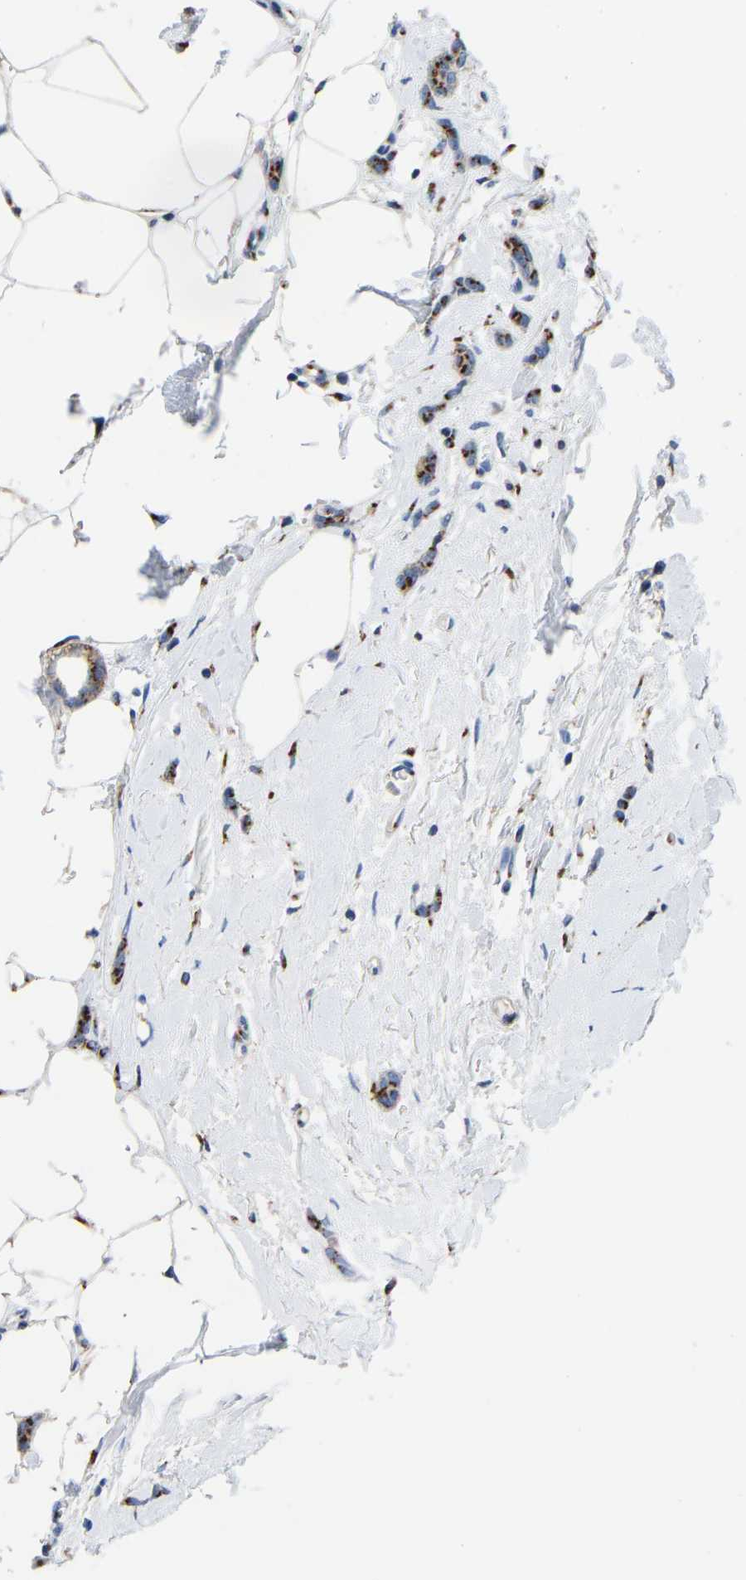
{"staining": {"intensity": "strong", "quantity": ">75%", "location": "cytoplasmic/membranous"}, "tissue": "breast cancer", "cell_type": "Tumor cells", "image_type": "cancer", "snomed": [{"axis": "morphology", "description": "Lobular carcinoma"}, {"axis": "topography", "description": "Skin"}, {"axis": "topography", "description": "Breast"}], "caption": "Breast lobular carcinoma was stained to show a protein in brown. There is high levels of strong cytoplasmic/membranous expression in approximately >75% of tumor cells. (DAB IHC with brightfield microscopy, high magnification).", "gene": "TMEM87A", "patient": {"sex": "female", "age": 46}}